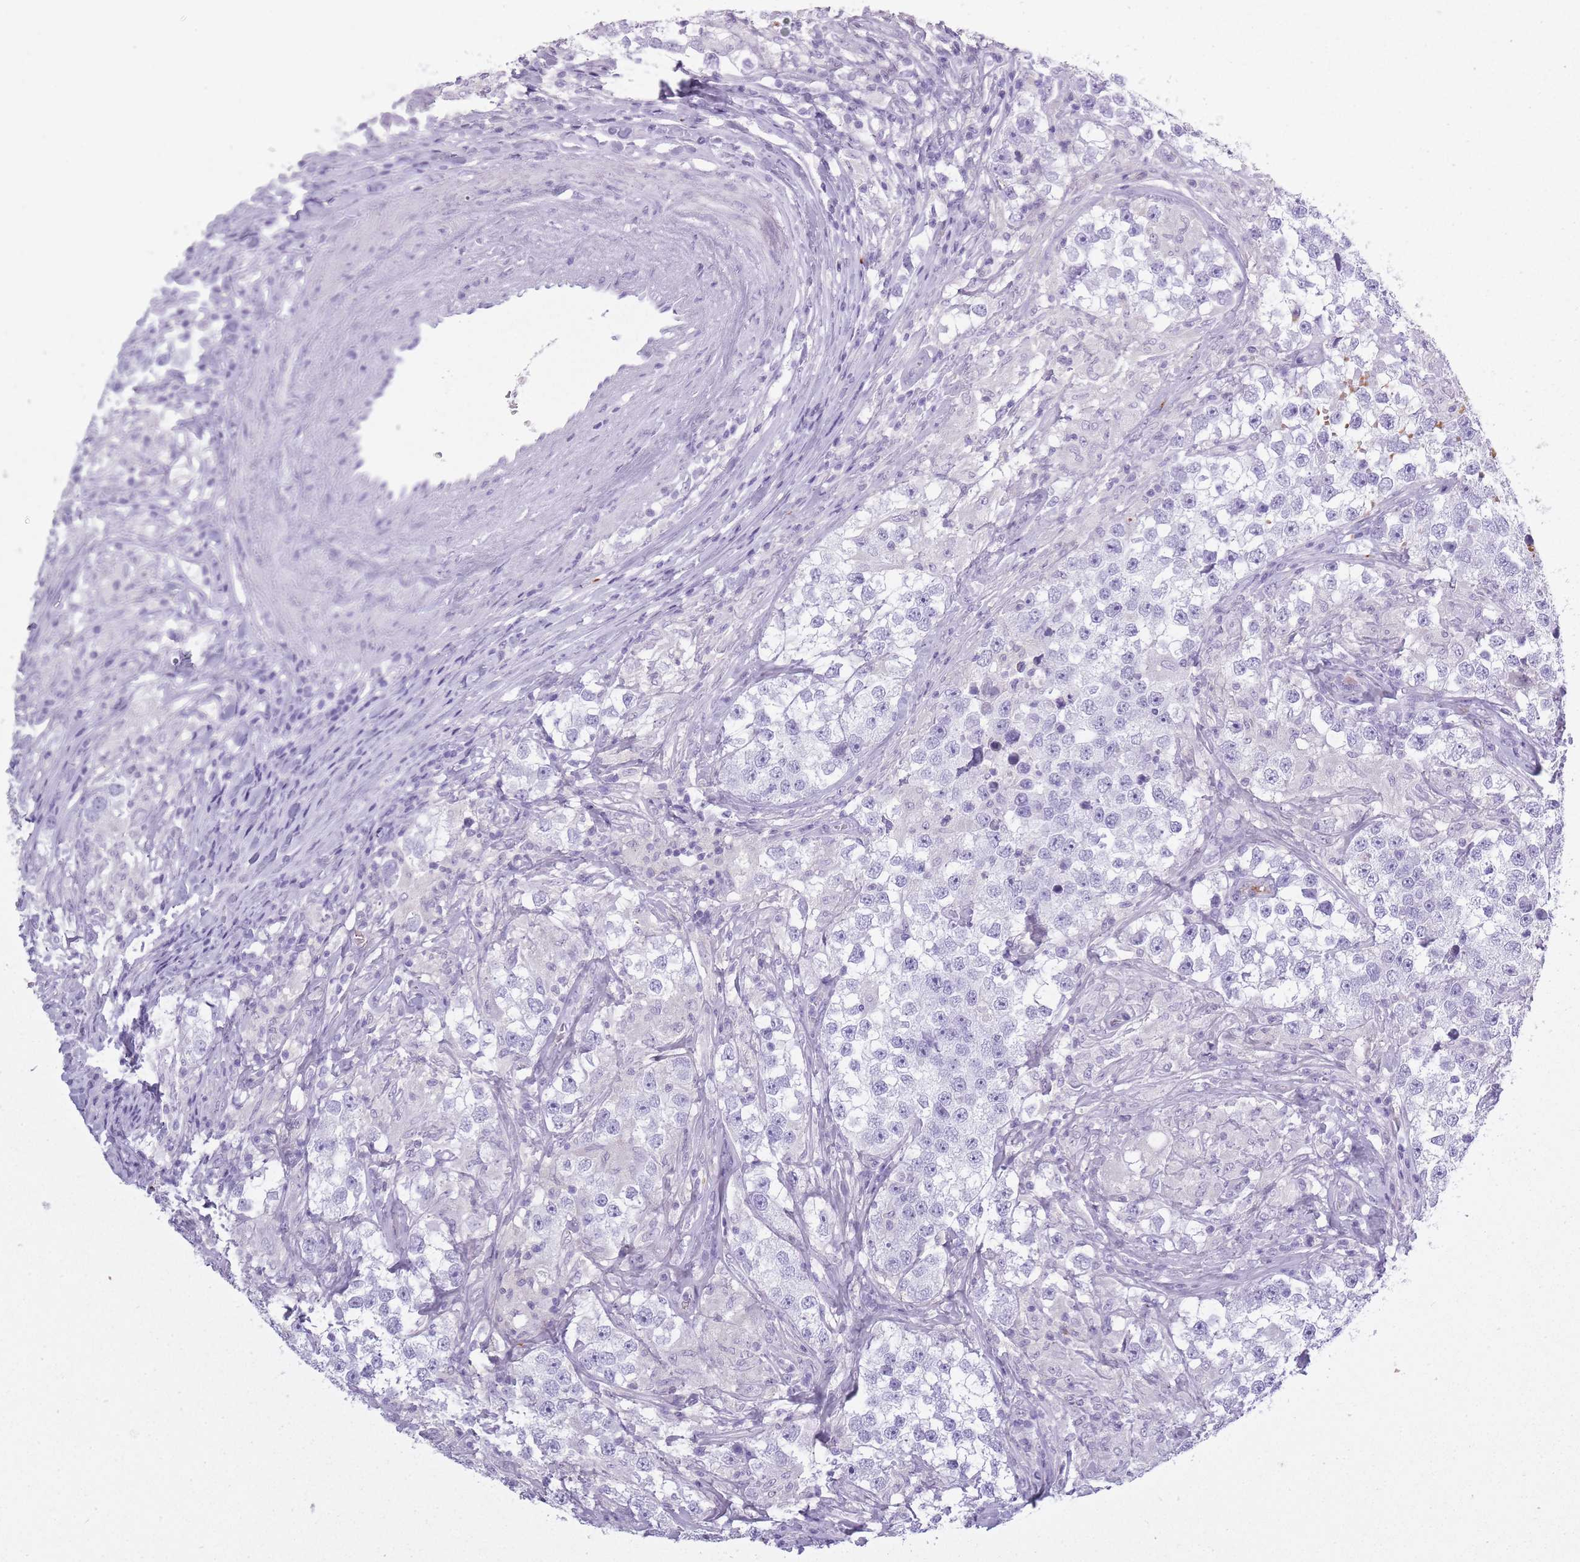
{"staining": {"intensity": "negative", "quantity": "none", "location": "none"}, "tissue": "testis cancer", "cell_type": "Tumor cells", "image_type": "cancer", "snomed": [{"axis": "morphology", "description": "Seminoma, NOS"}, {"axis": "topography", "description": "Testis"}], "caption": "This is an IHC histopathology image of human seminoma (testis). There is no expression in tumor cells.", "gene": "OR7C1", "patient": {"sex": "male", "age": 46}}